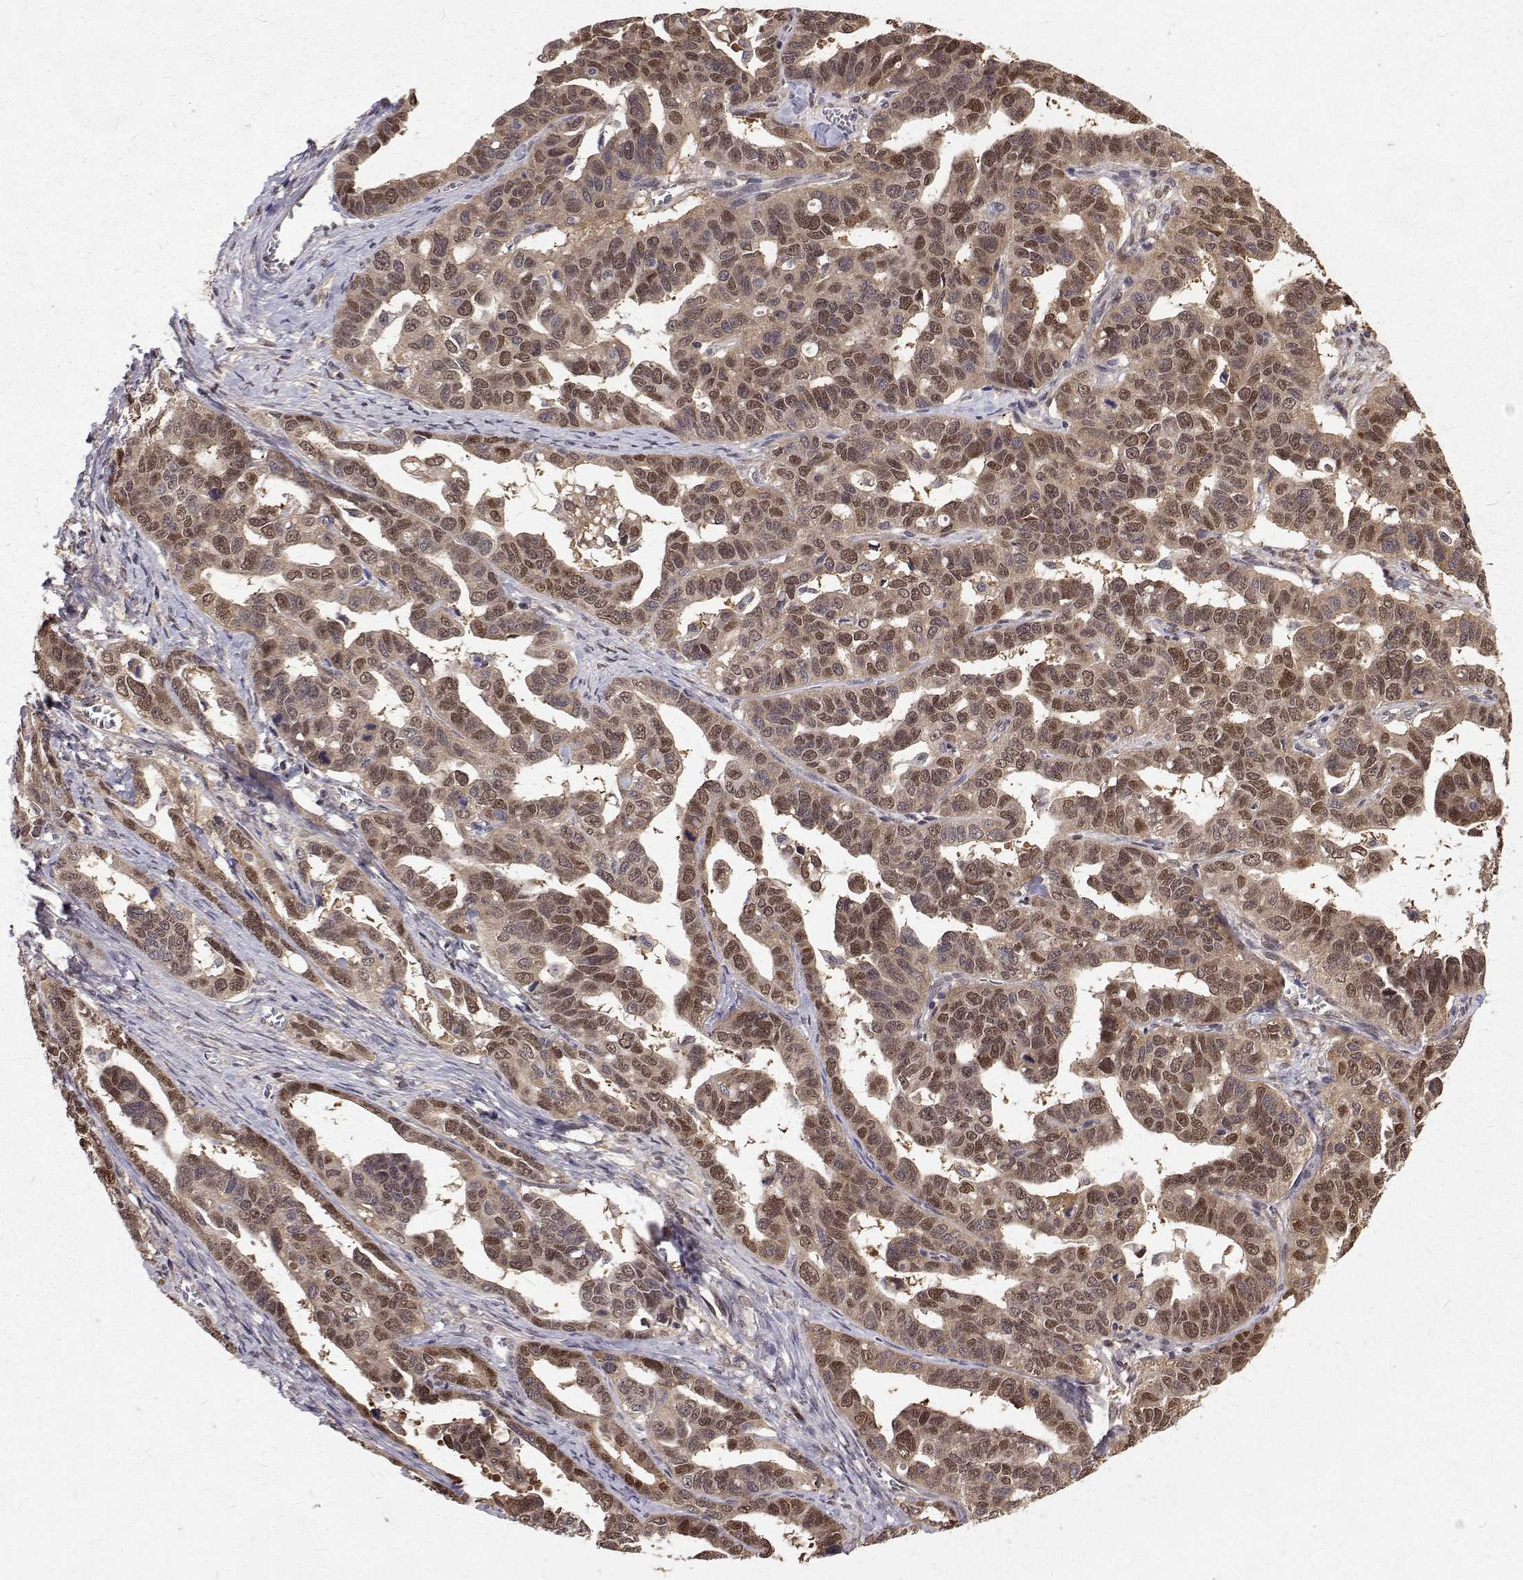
{"staining": {"intensity": "moderate", "quantity": ">75%", "location": "cytoplasmic/membranous,nuclear"}, "tissue": "ovarian cancer", "cell_type": "Tumor cells", "image_type": "cancer", "snomed": [{"axis": "morphology", "description": "Cystadenocarcinoma, serous, NOS"}, {"axis": "topography", "description": "Ovary"}], "caption": "Ovarian cancer tissue demonstrates moderate cytoplasmic/membranous and nuclear expression in approximately >75% of tumor cells (DAB IHC, brown staining for protein, blue staining for nuclei).", "gene": "NIF3L1", "patient": {"sex": "female", "age": 69}}